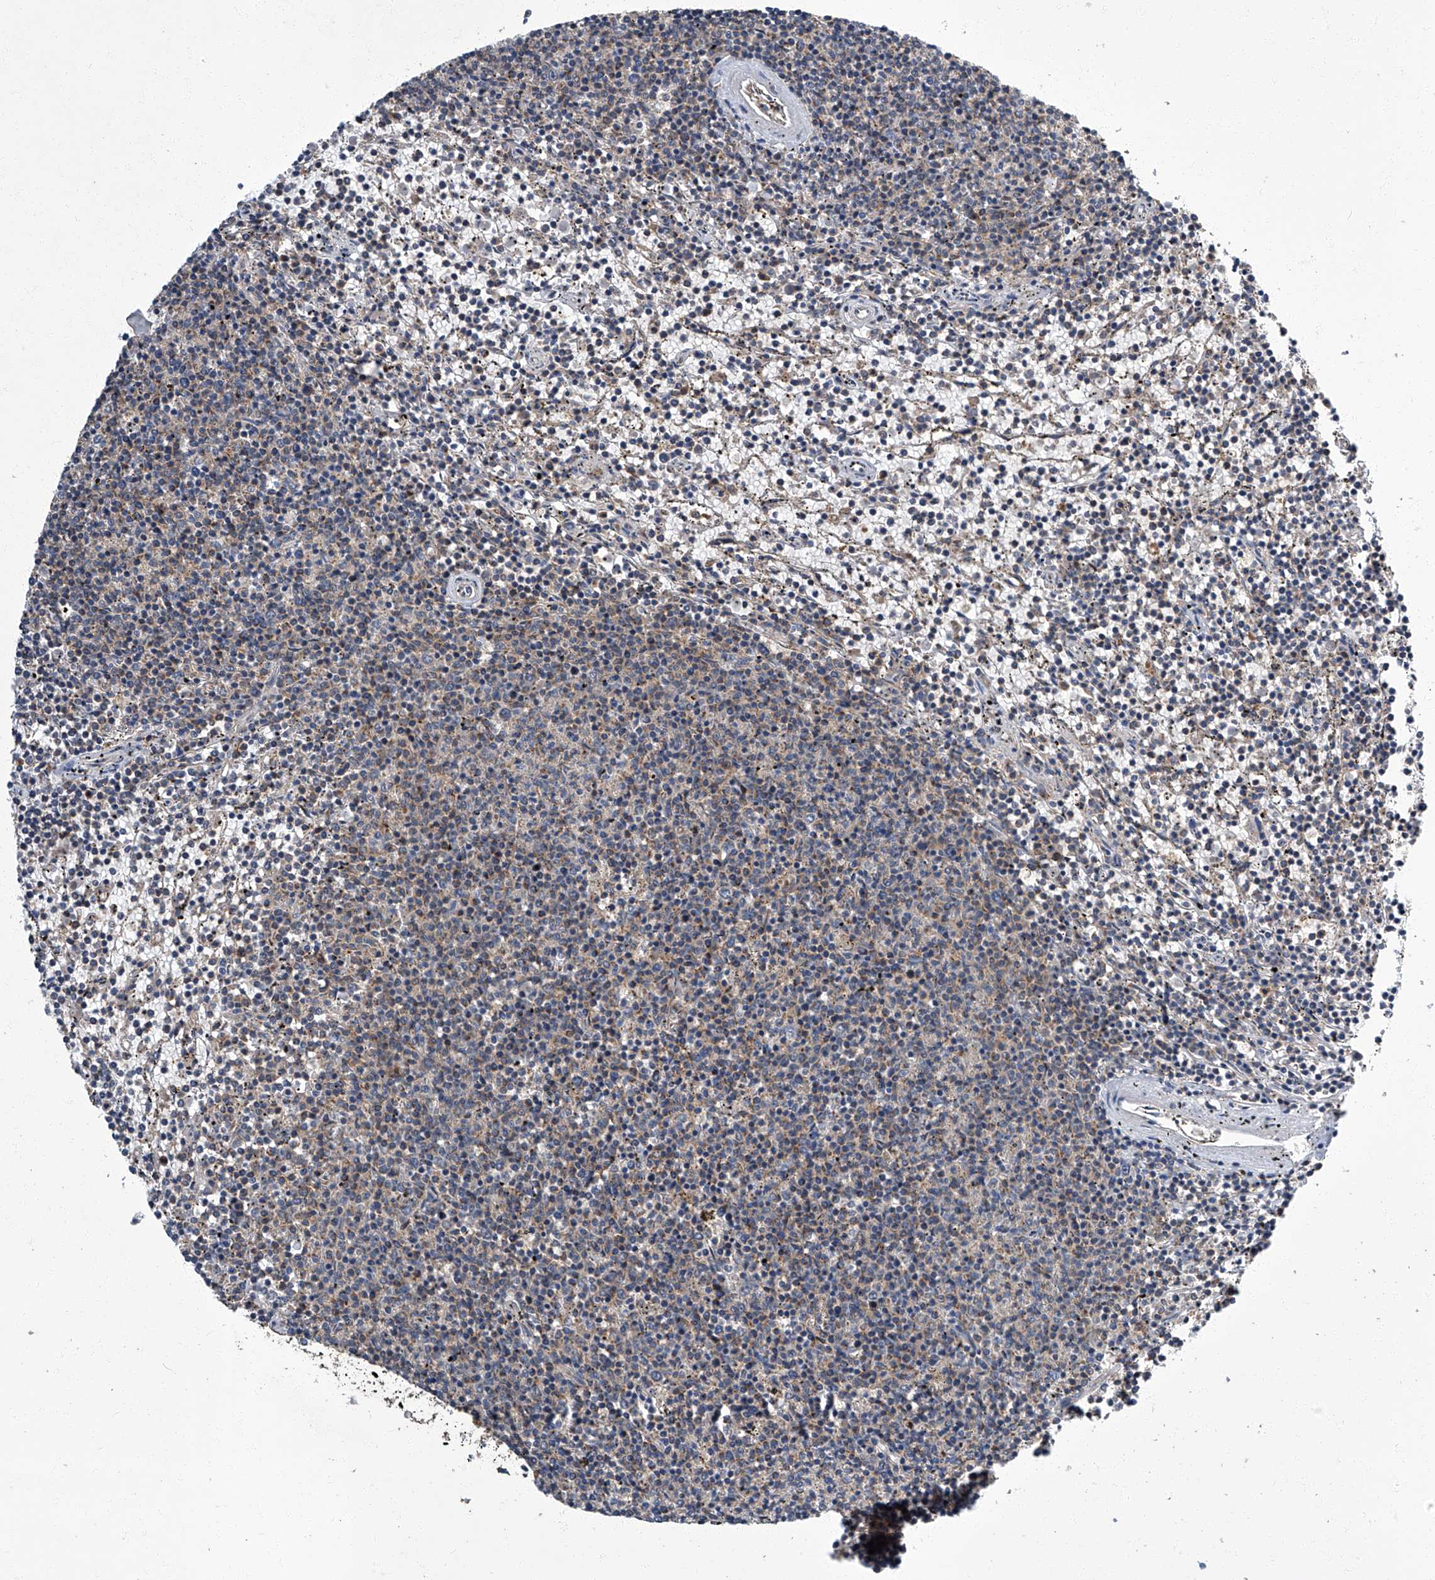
{"staining": {"intensity": "negative", "quantity": "none", "location": "none"}, "tissue": "lymphoma", "cell_type": "Tumor cells", "image_type": "cancer", "snomed": [{"axis": "morphology", "description": "Malignant lymphoma, non-Hodgkin's type, Low grade"}, {"axis": "topography", "description": "Spleen"}], "caption": "This is a image of IHC staining of low-grade malignant lymphoma, non-Hodgkin's type, which shows no staining in tumor cells.", "gene": "TNFRSF13B", "patient": {"sex": "female", "age": 50}}